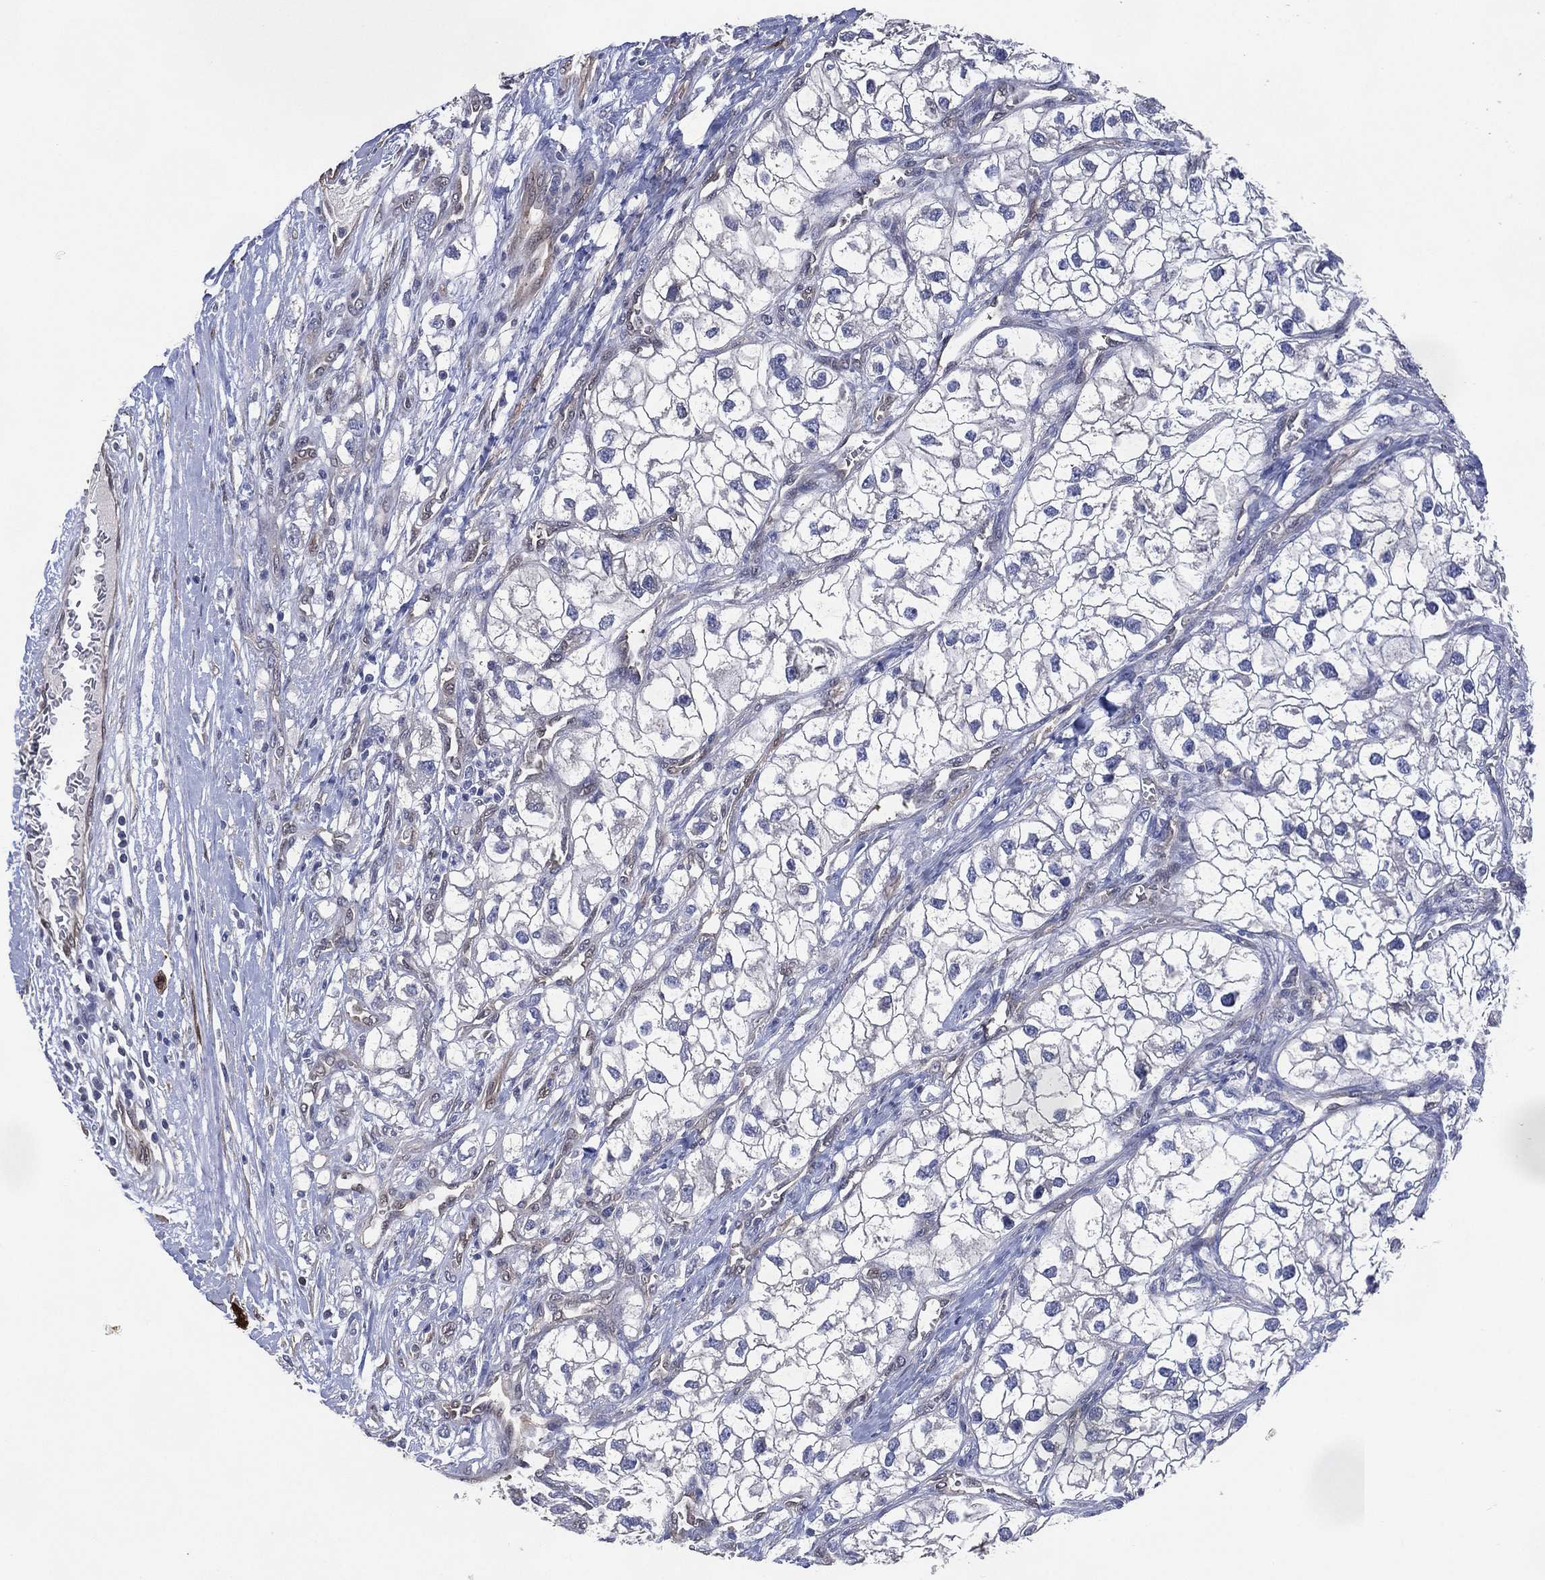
{"staining": {"intensity": "negative", "quantity": "none", "location": "none"}, "tissue": "renal cancer", "cell_type": "Tumor cells", "image_type": "cancer", "snomed": [{"axis": "morphology", "description": "Adenocarcinoma, NOS"}, {"axis": "topography", "description": "Kidney"}], "caption": "This is a micrograph of immunohistochemistry (IHC) staining of renal cancer, which shows no positivity in tumor cells.", "gene": "AK1", "patient": {"sex": "male", "age": 59}}